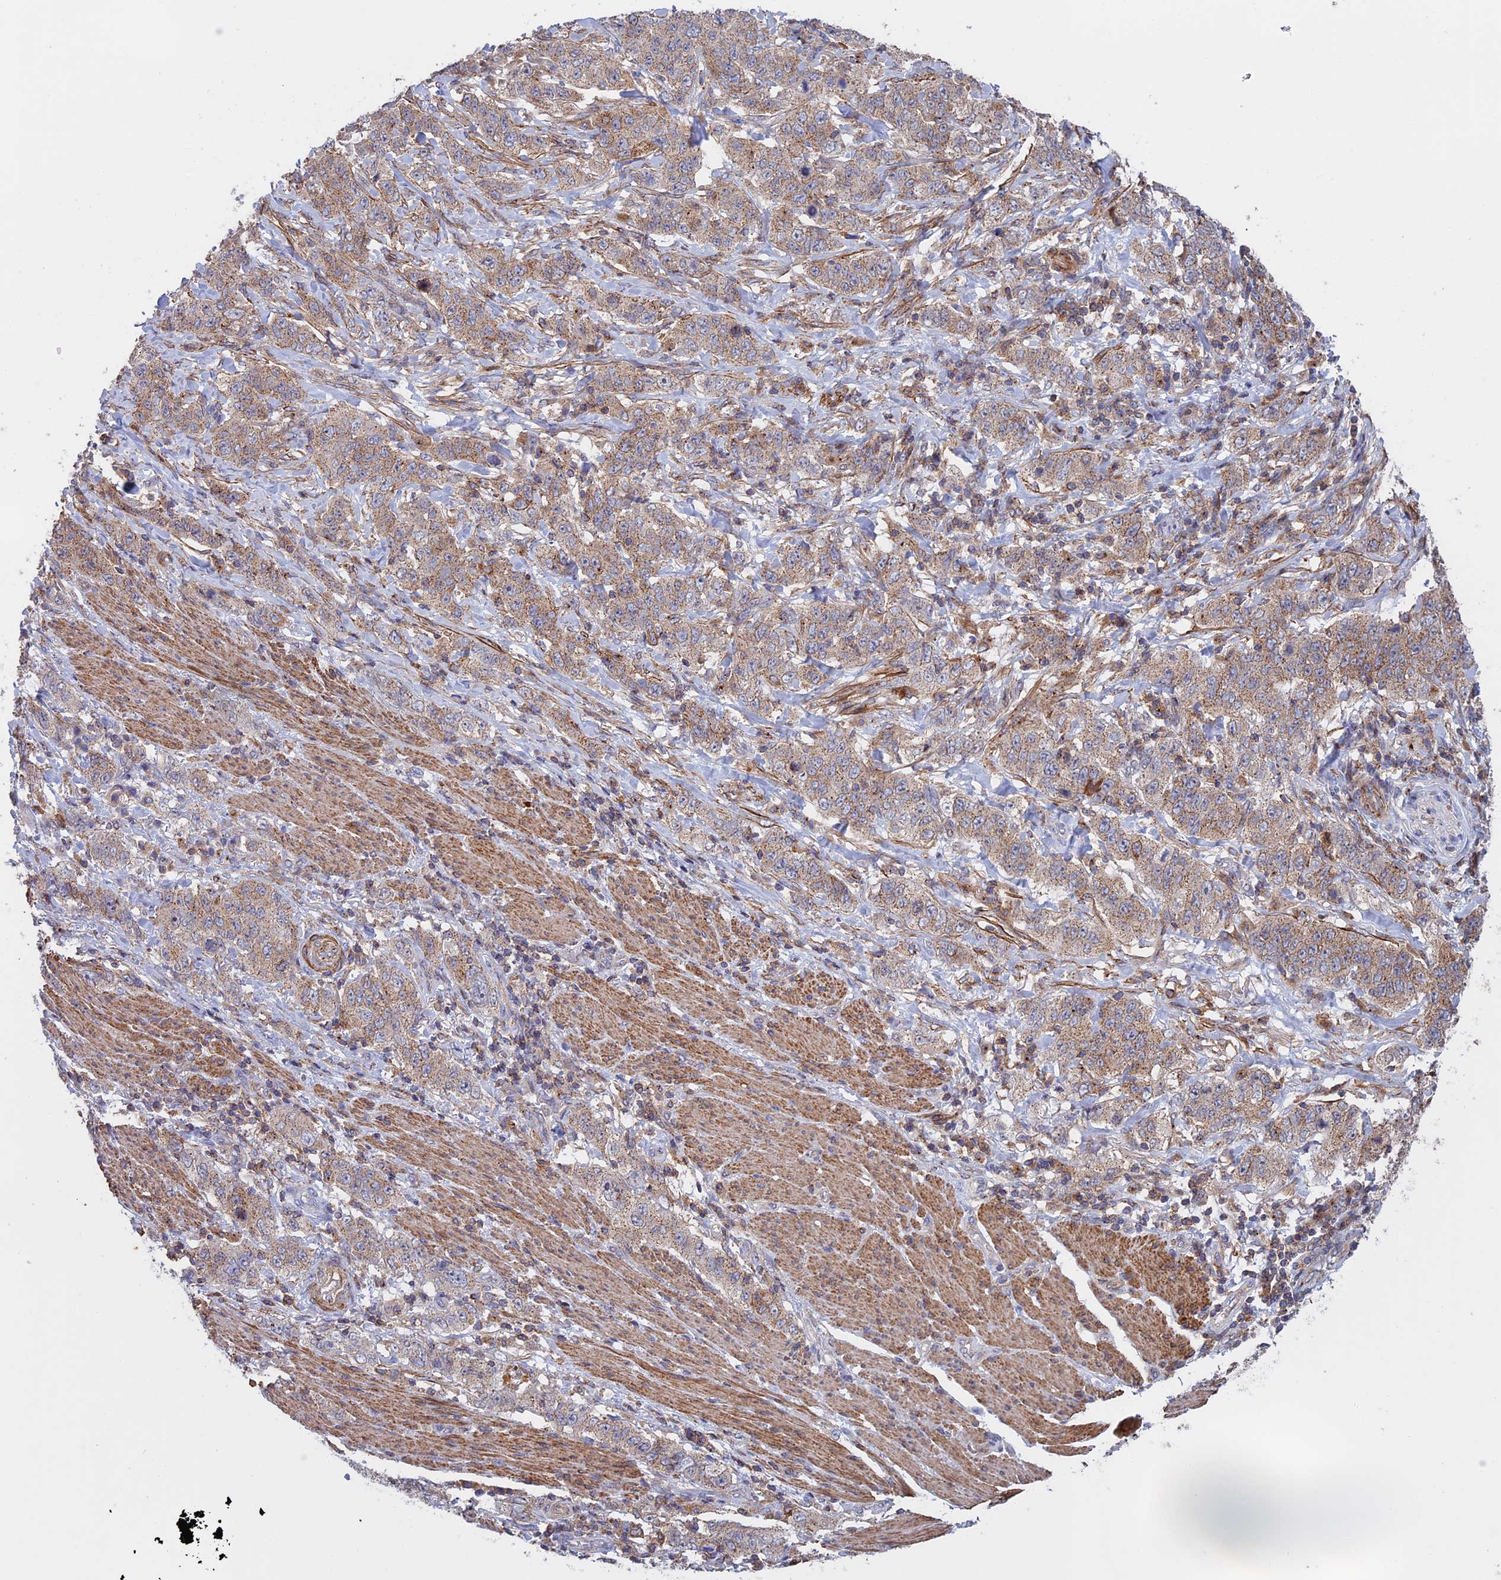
{"staining": {"intensity": "weak", "quantity": "<25%", "location": "cytoplasmic/membranous"}, "tissue": "stomach cancer", "cell_type": "Tumor cells", "image_type": "cancer", "snomed": [{"axis": "morphology", "description": "Adenocarcinoma, NOS"}, {"axis": "topography", "description": "Stomach"}], "caption": "Tumor cells show no significant staining in stomach adenocarcinoma. (Brightfield microscopy of DAB immunohistochemistry at high magnification).", "gene": "LYPD5", "patient": {"sex": "male", "age": 48}}